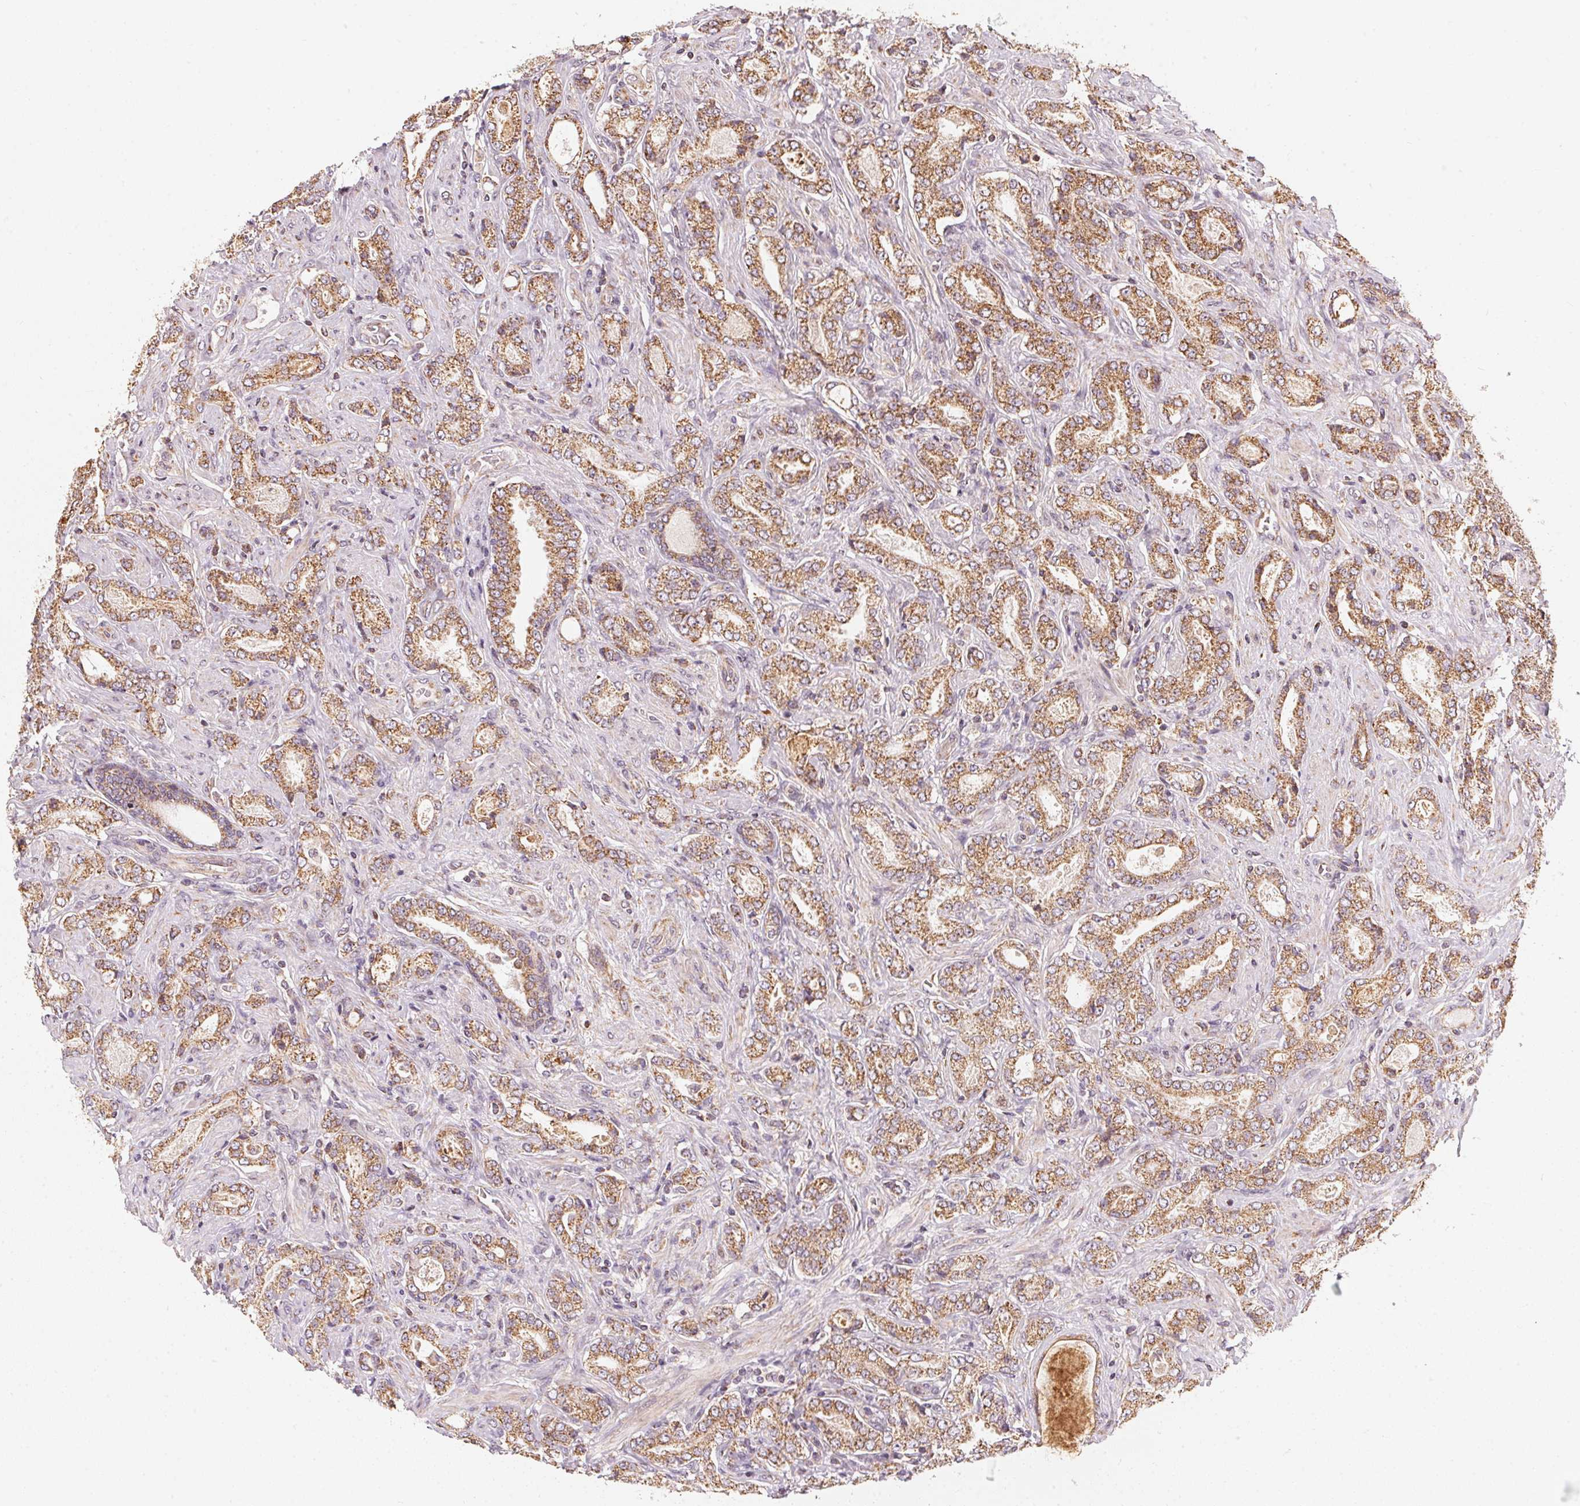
{"staining": {"intensity": "moderate", "quantity": ">75%", "location": "cytoplasmic/membranous"}, "tissue": "prostate cancer", "cell_type": "Tumor cells", "image_type": "cancer", "snomed": [{"axis": "morphology", "description": "Adenocarcinoma, NOS"}, {"axis": "topography", "description": "Prostate"}], "caption": "A histopathology image of prostate adenocarcinoma stained for a protein shows moderate cytoplasmic/membranous brown staining in tumor cells.", "gene": "MATCAP1", "patient": {"sex": "male", "age": 64}}